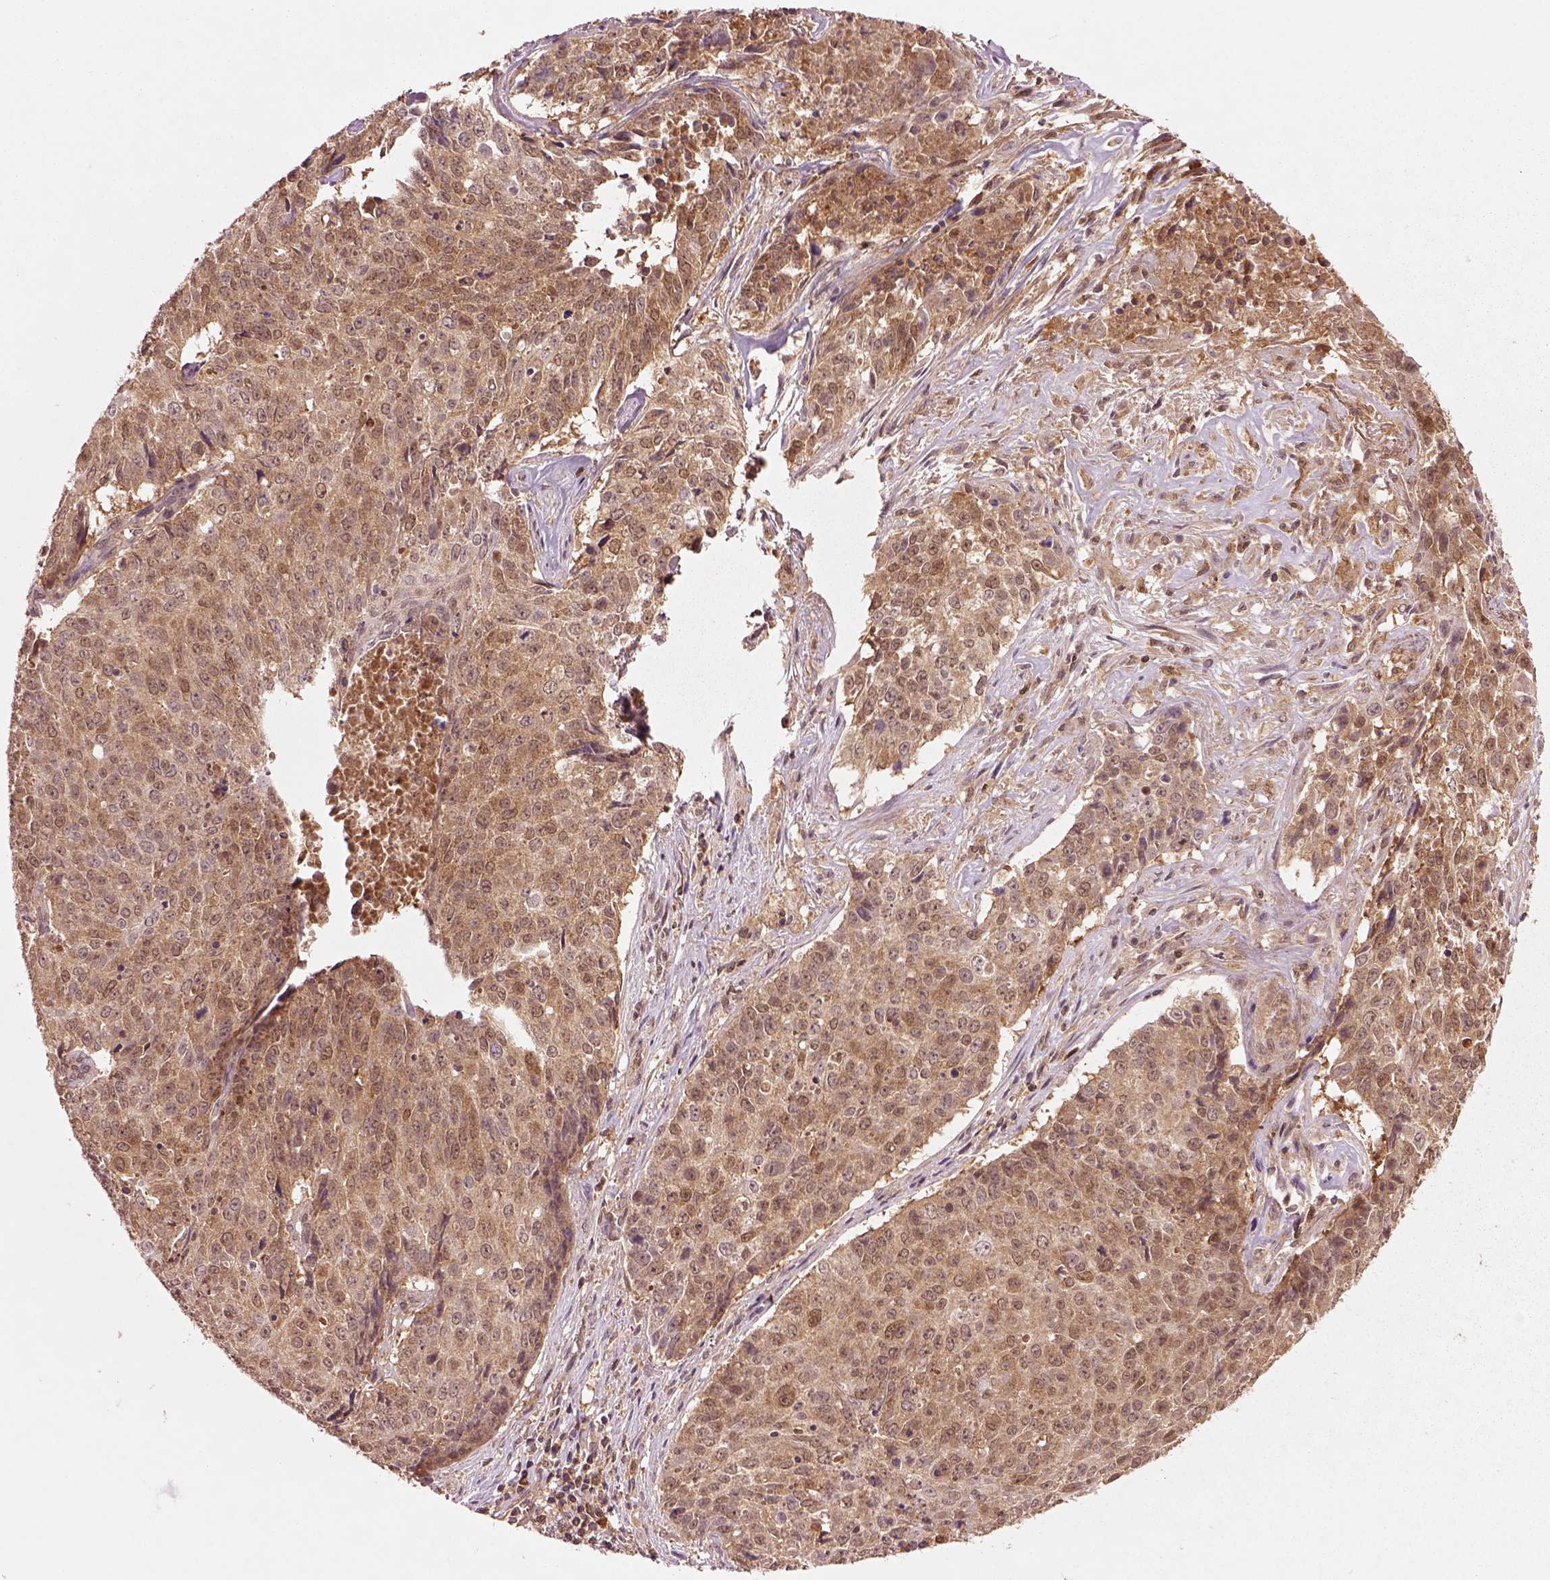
{"staining": {"intensity": "moderate", "quantity": ">75%", "location": "cytoplasmic/membranous"}, "tissue": "lung cancer", "cell_type": "Tumor cells", "image_type": "cancer", "snomed": [{"axis": "morphology", "description": "Normal tissue, NOS"}, {"axis": "morphology", "description": "Squamous cell carcinoma, NOS"}, {"axis": "topography", "description": "Bronchus"}, {"axis": "topography", "description": "Lung"}], "caption": "Human lung cancer stained with a brown dye exhibits moderate cytoplasmic/membranous positive expression in about >75% of tumor cells.", "gene": "MDP1", "patient": {"sex": "male", "age": 64}}